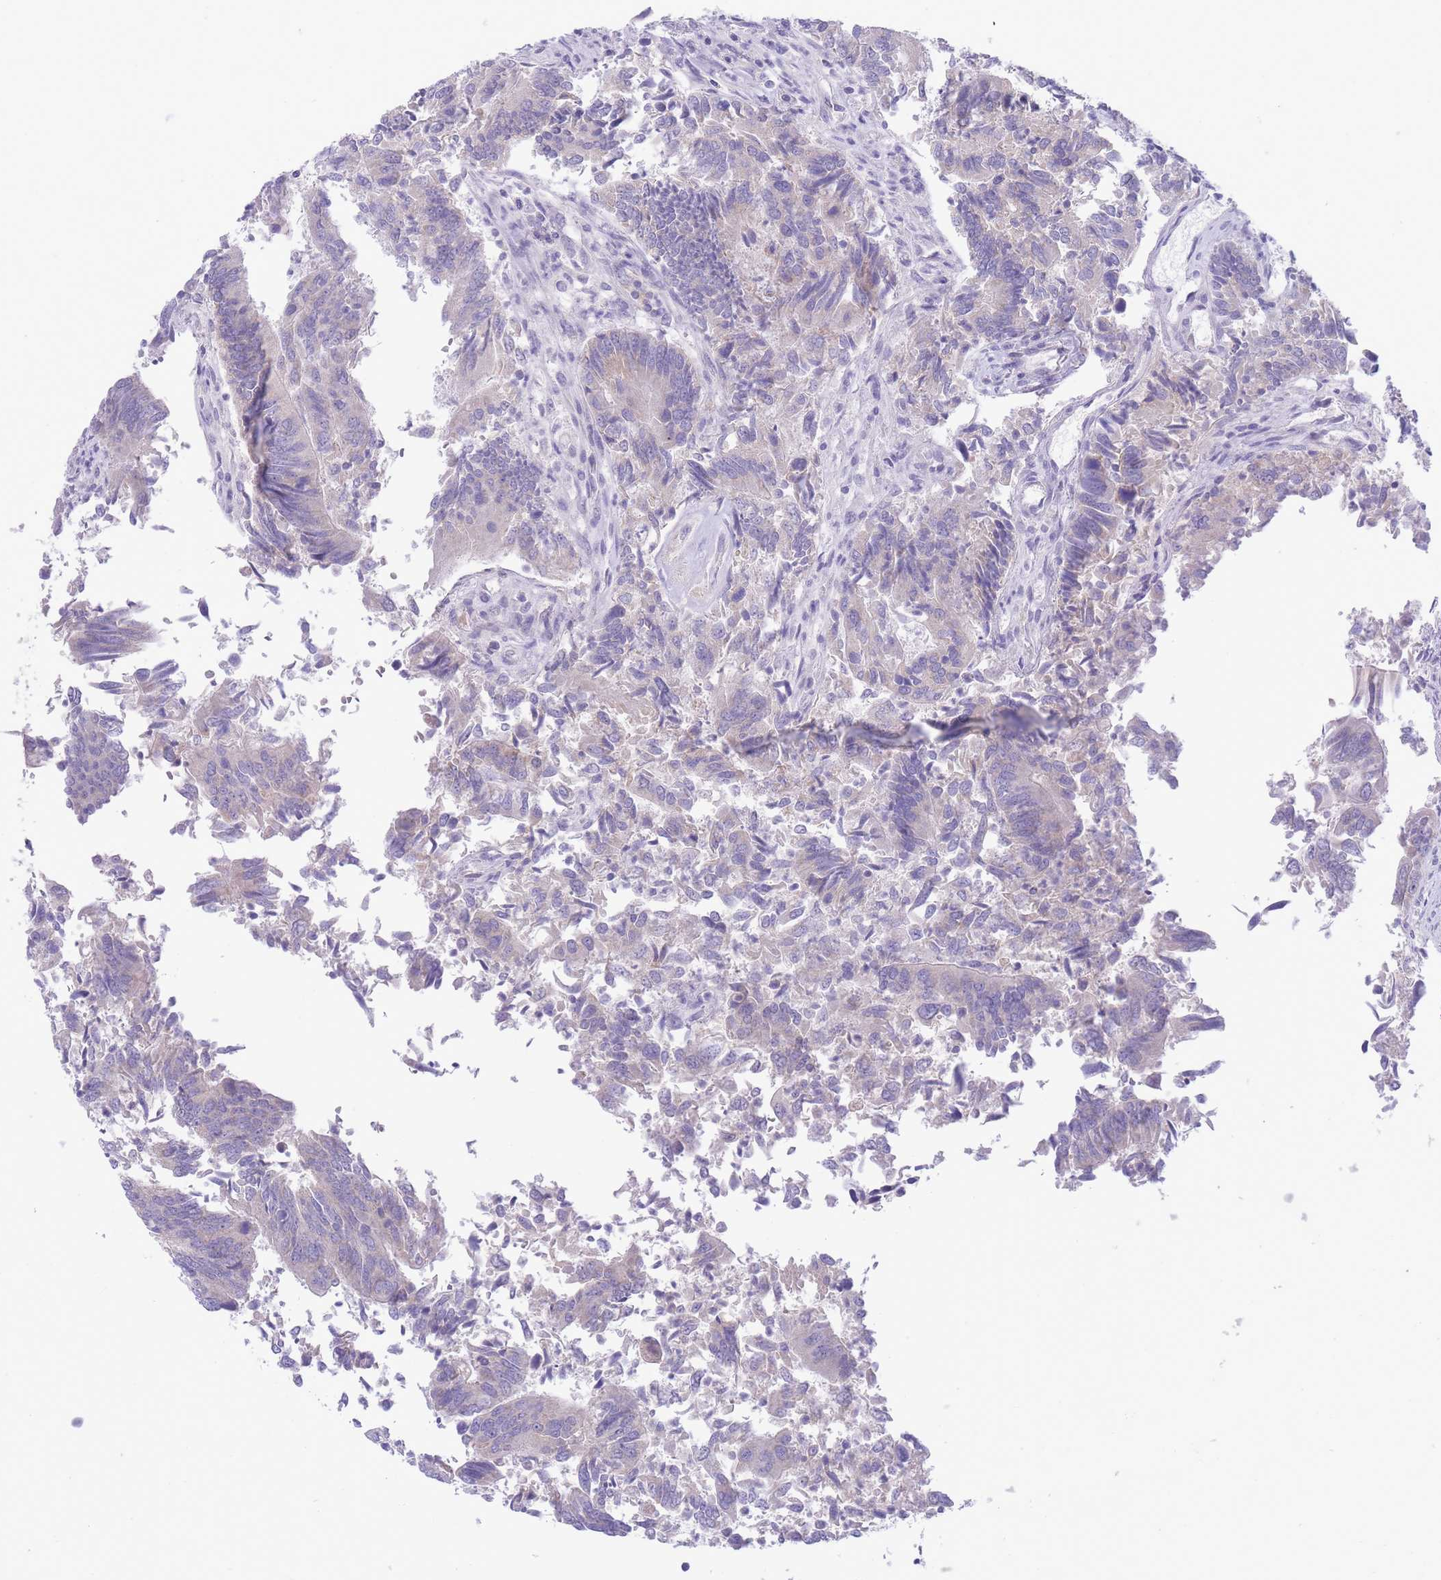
{"staining": {"intensity": "negative", "quantity": "none", "location": "none"}, "tissue": "colorectal cancer", "cell_type": "Tumor cells", "image_type": "cancer", "snomed": [{"axis": "morphology", "description": "Adenocarcinoma, NOS"}, {"axis": "topography", "description": "Colon"}], "caption": "This is an immunohistochemistry histopathology image of human adenocarcinoma (colorectal). There is no positivity in tumor cells.", "gene": "ASAP3", "patient": {"sex": "female", "age": 67}}